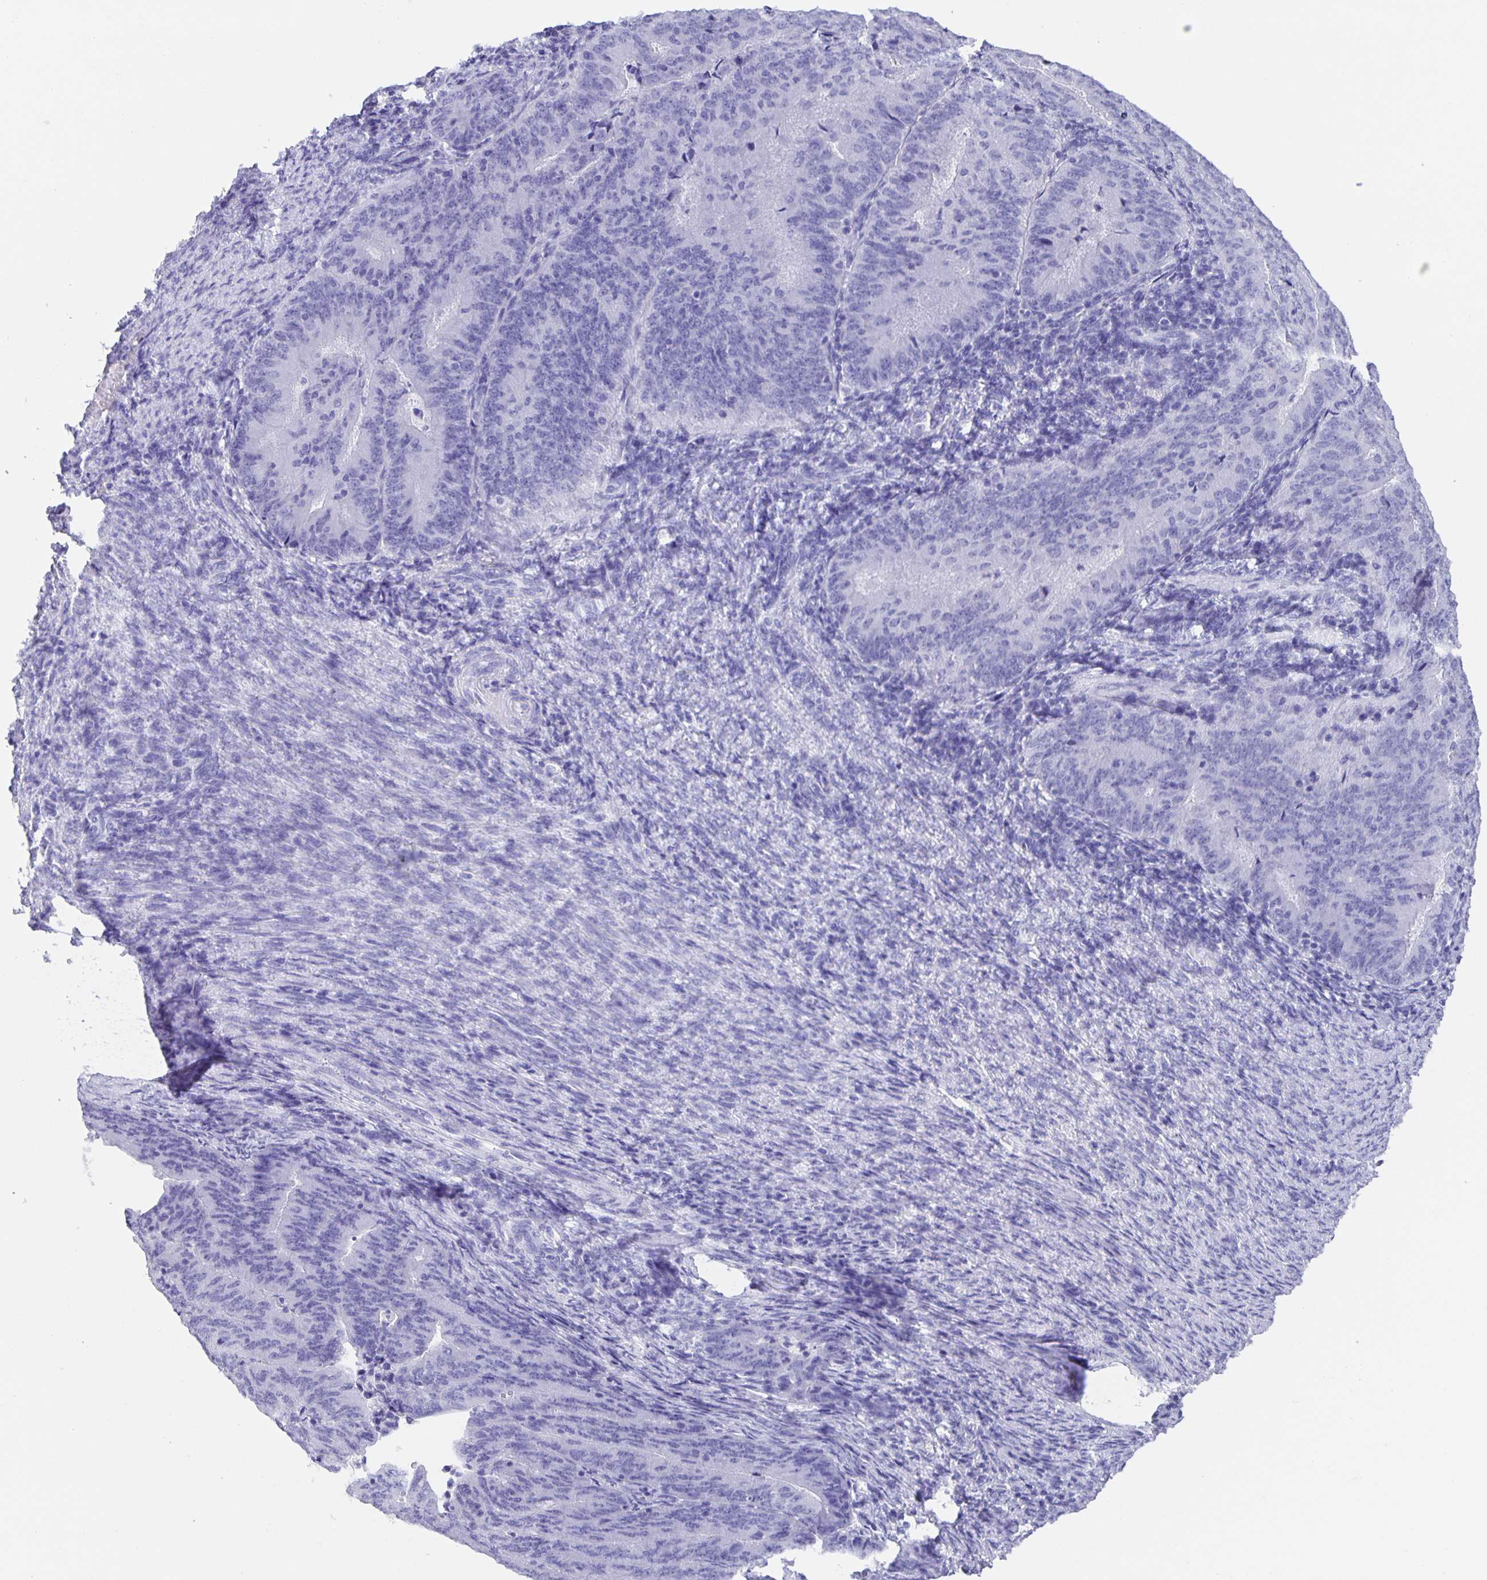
{"staining": {"intensity": "negative", "quantity": "none", "location": "none"}, "tissue": "endometrial cancer", "cell_type": "Tumor cells", "image_type": "cancer", "snomed": [{"axis": "morphology", "description": "Adenocarcinoma, NOS"}, {"axis": "topography", "description": "Endometrium"}], "caption": "Tumor cells show no significant protein expression in adenocarcinoma (endometrial).", "gene": "GUCA2A", "patient": {"sex": "female", "age": 57}}